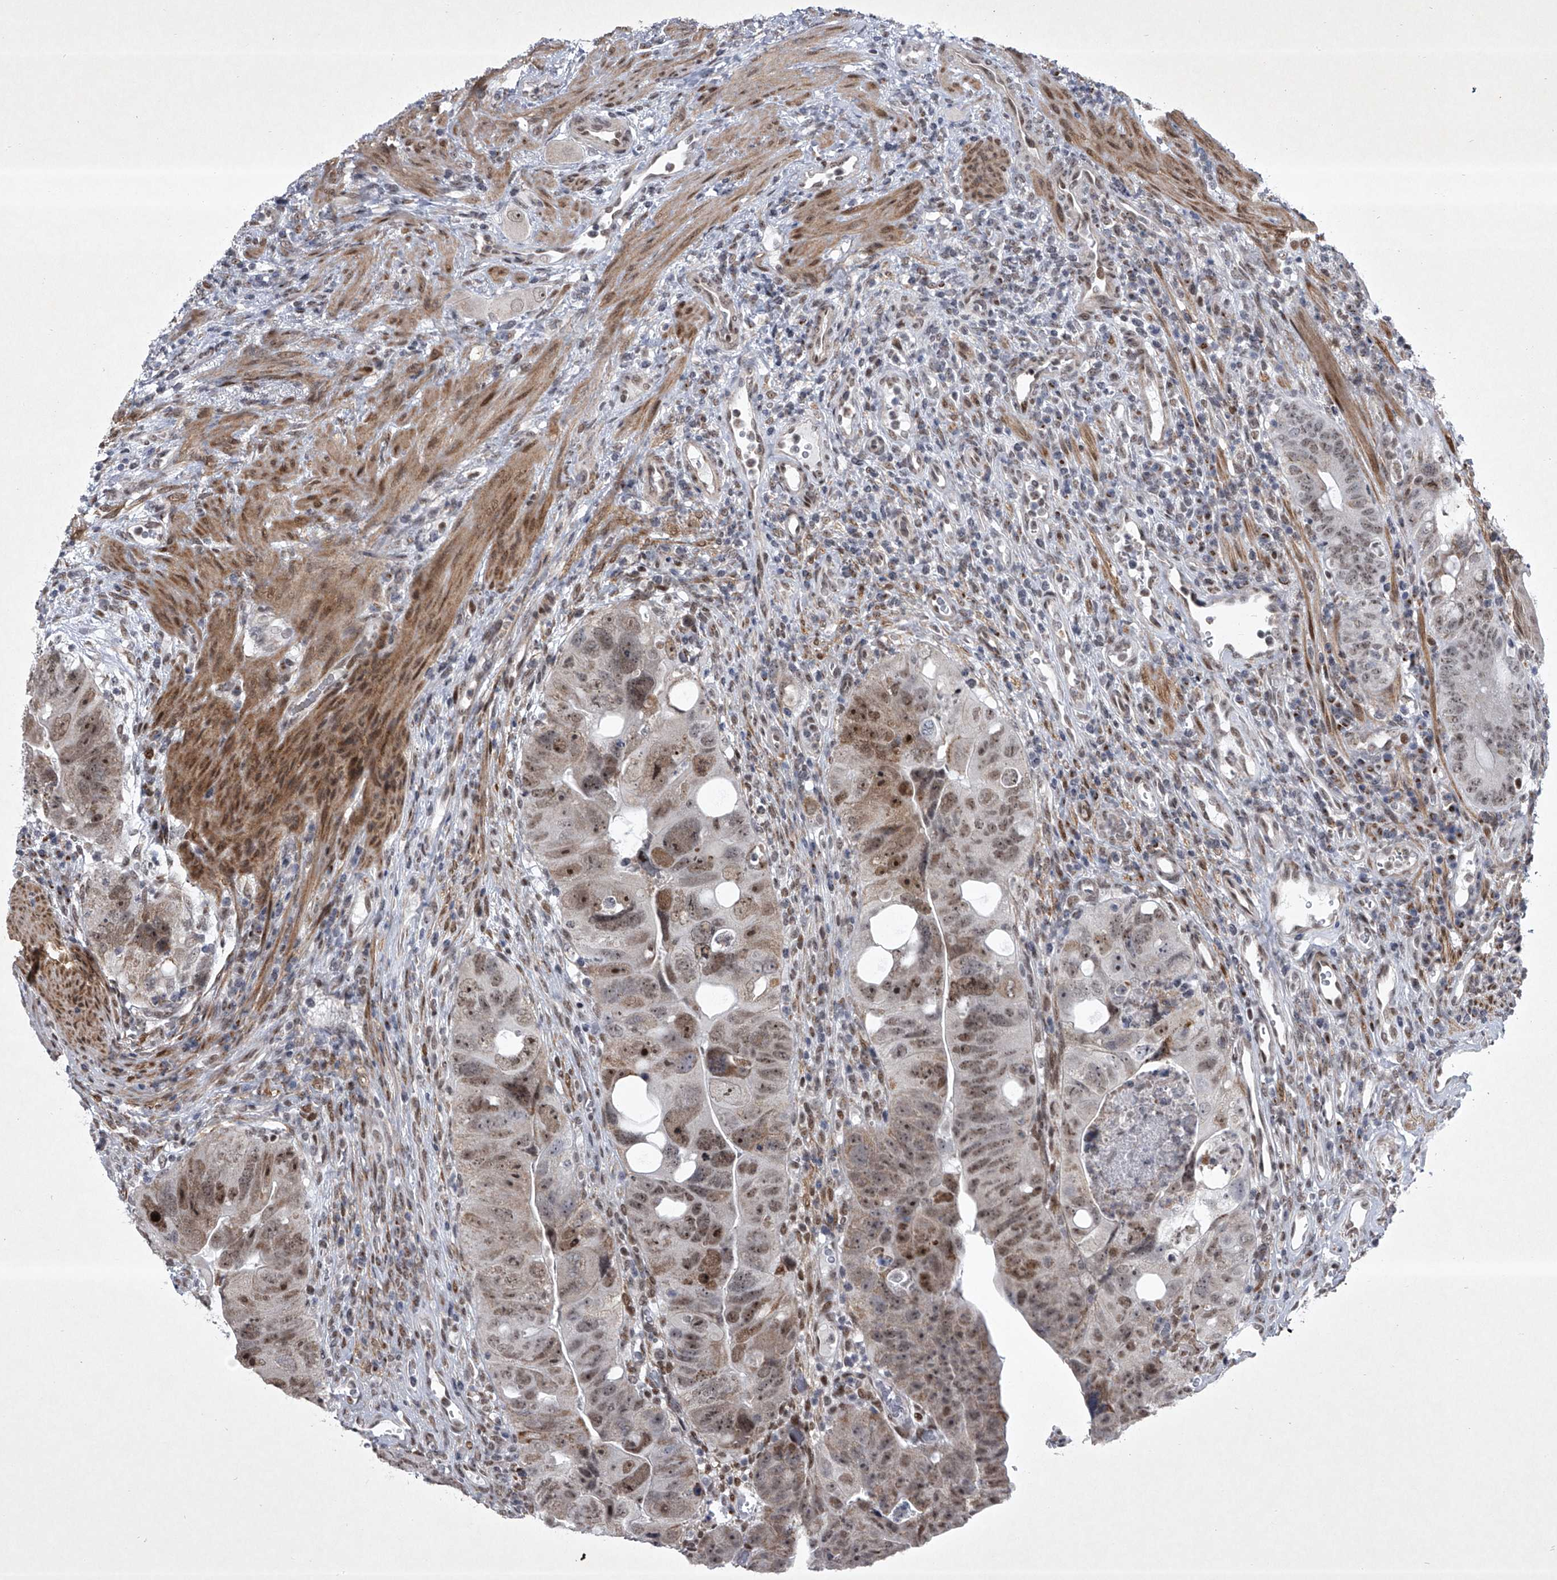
{"staining": {"intensity": "moderate", "quantity": "25%-75%", "location": "cytoplasmic/membranous,nuclear"}, "tissue": "colorectal cancer", "cell_type": "Tumor cells", "image_type": "cancer", "snomed": [{"axis": "morphology", "description": "Adenocarcinoma, NOS"}, {"axis": "topography", "description": "Rectum"}], "caption": "The photomicrograph shows a brown stain indicating the presence of a protein in the cytoplasmic/membranous and nuclear of tumor cells in colorectal cancer (adenocarcinoma).", "gene": "MLLT1", "patient": {"sex": "male", "age": 59}}